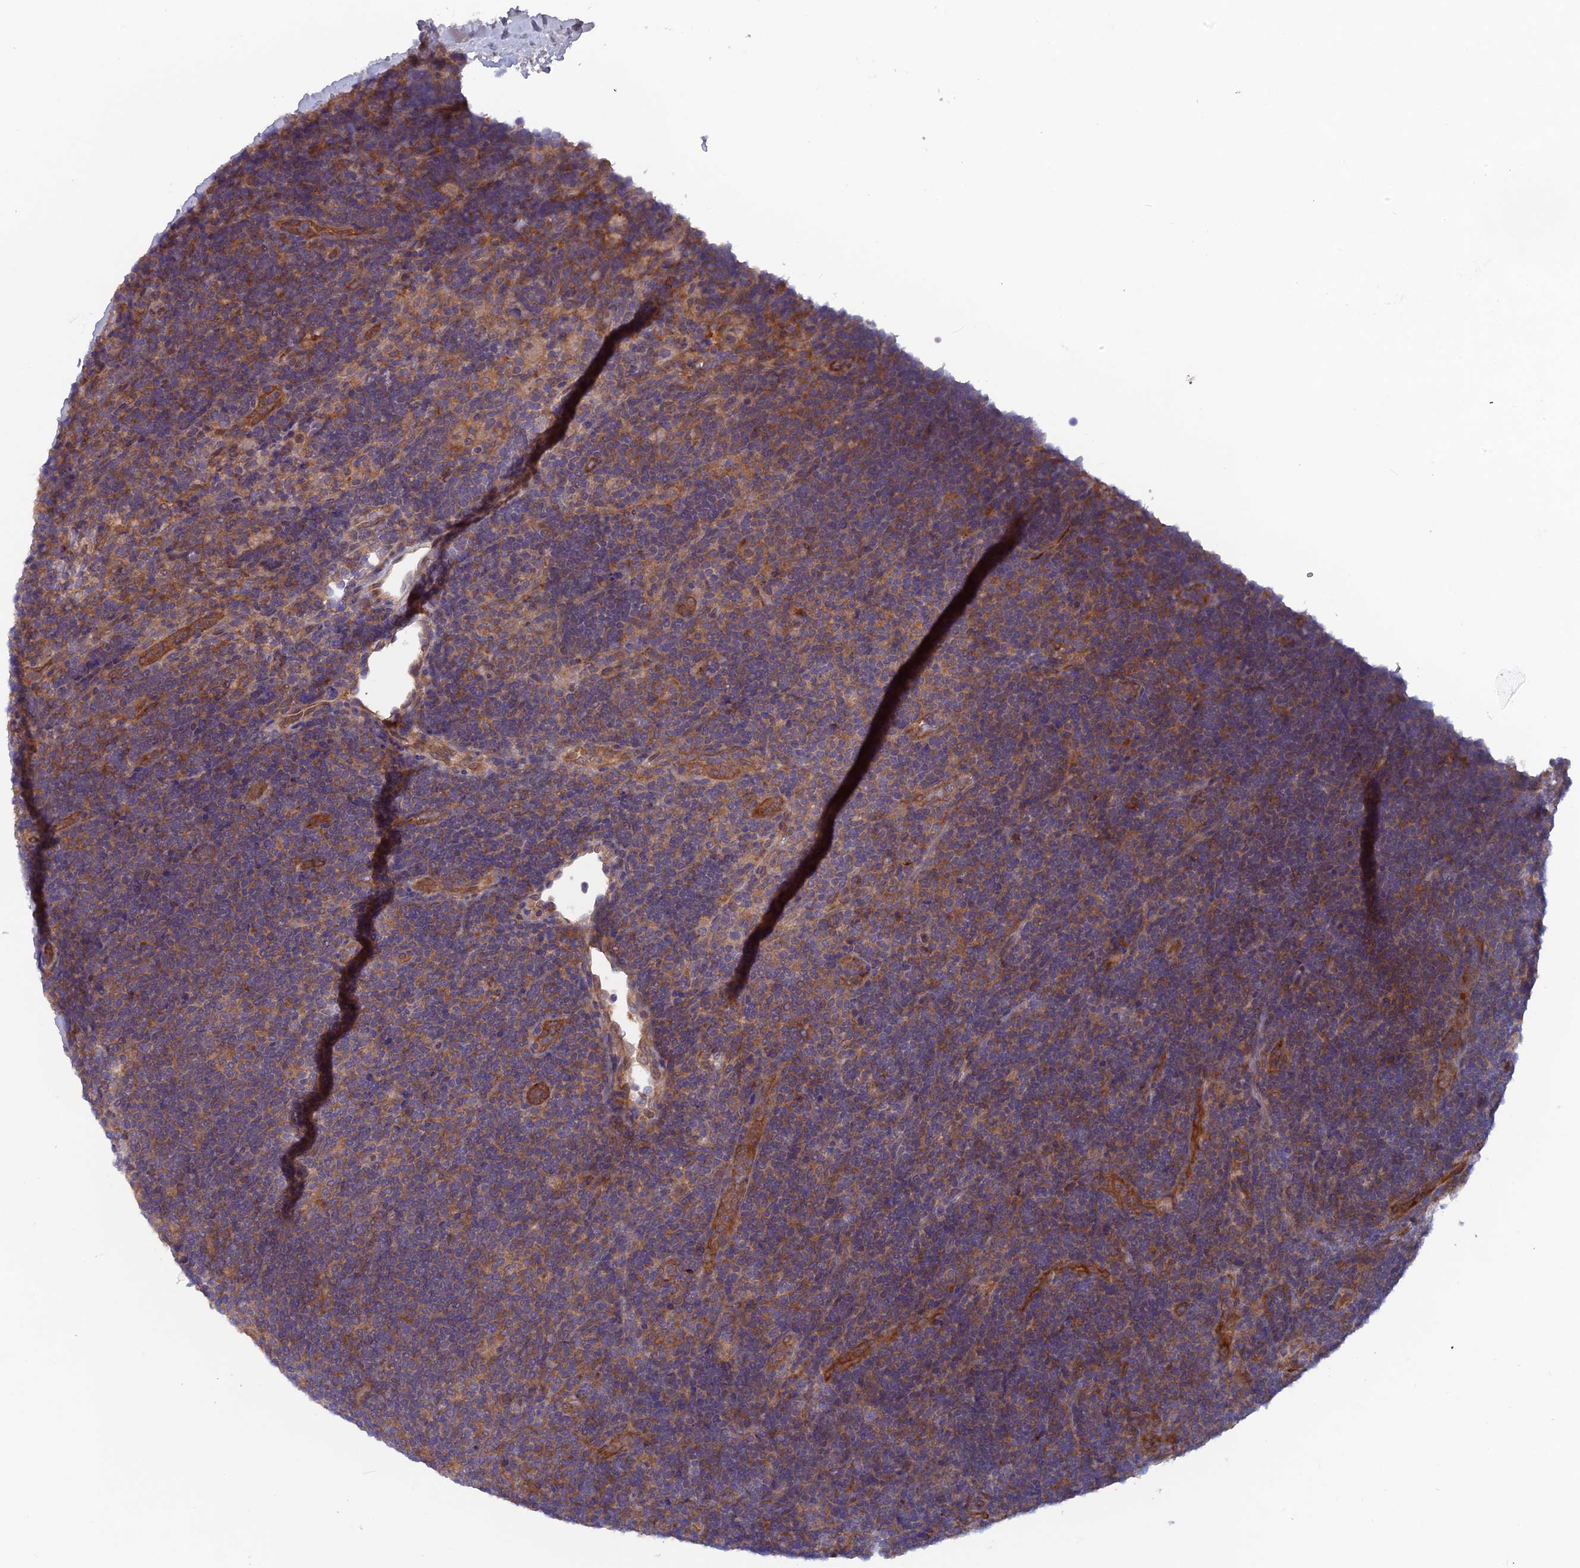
{"staining": {"intensity": "weak", "quantity": ">75%", "location": "cytoplasmic/membranous"}, "tissue": "lymphoma", "cell_type": "Tumor cells", "image_type": "cancer", "snomed": [{"axis": "morphology", "description": "Hodgkin's disease, NOS"}, {"axis": "topography", "description": "Lymph node"}], "caption": "Tumor cells display weak cytoplasmic/membranous staining in about >75% of cells in lymphoma.", "gene": "MAST2", "patient": {"sex": "female", "age": 57}}